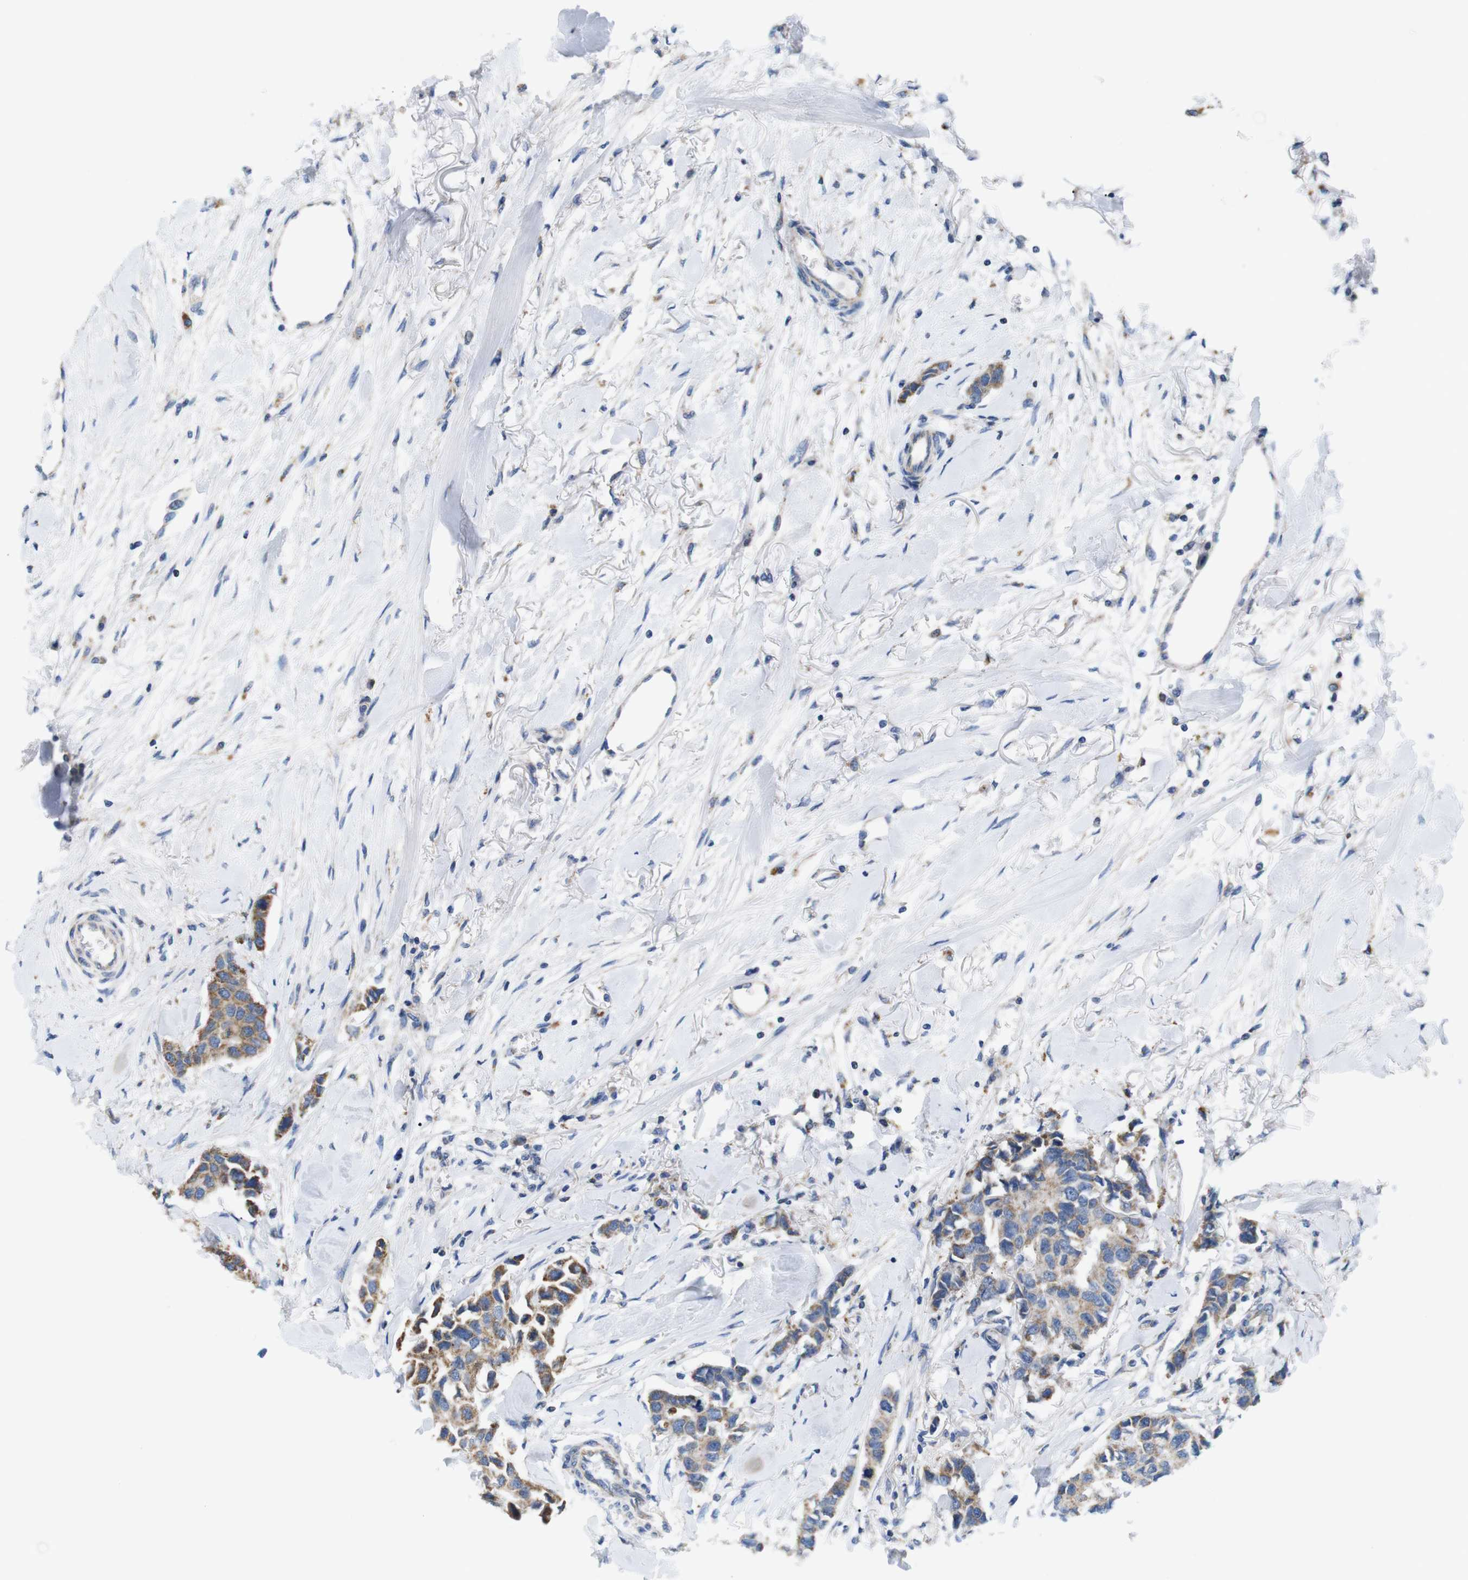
{"staining": {"intensity": "moderate", "quantity": ">75%", "location": "cytoplasmic/membranous"}, "tissue": "breast cancer", "cell_type": "Tumor cells", "image_type": "cancer", "snomed": [{"axis": "morphology", "description": "Duct carcinoma"}, {"axis": "topography", "description": "Breast"}], "caption": "Immunohistochemical staining of human breast cancer (infiltrating ductal carcinoma) exhibits medium levels of moderate cytoplasmic/membranous protein staining in about >75% of tumor cells. The staining was performed using DAB (3,3'-diaminobenzidine) to visualize the protein expression in brown, while the nuclei were stained in blue with hematoxylin (Magnification: 20x).", "gene": "F2RL1", "patient": {"sex": "female", "age": 80}}